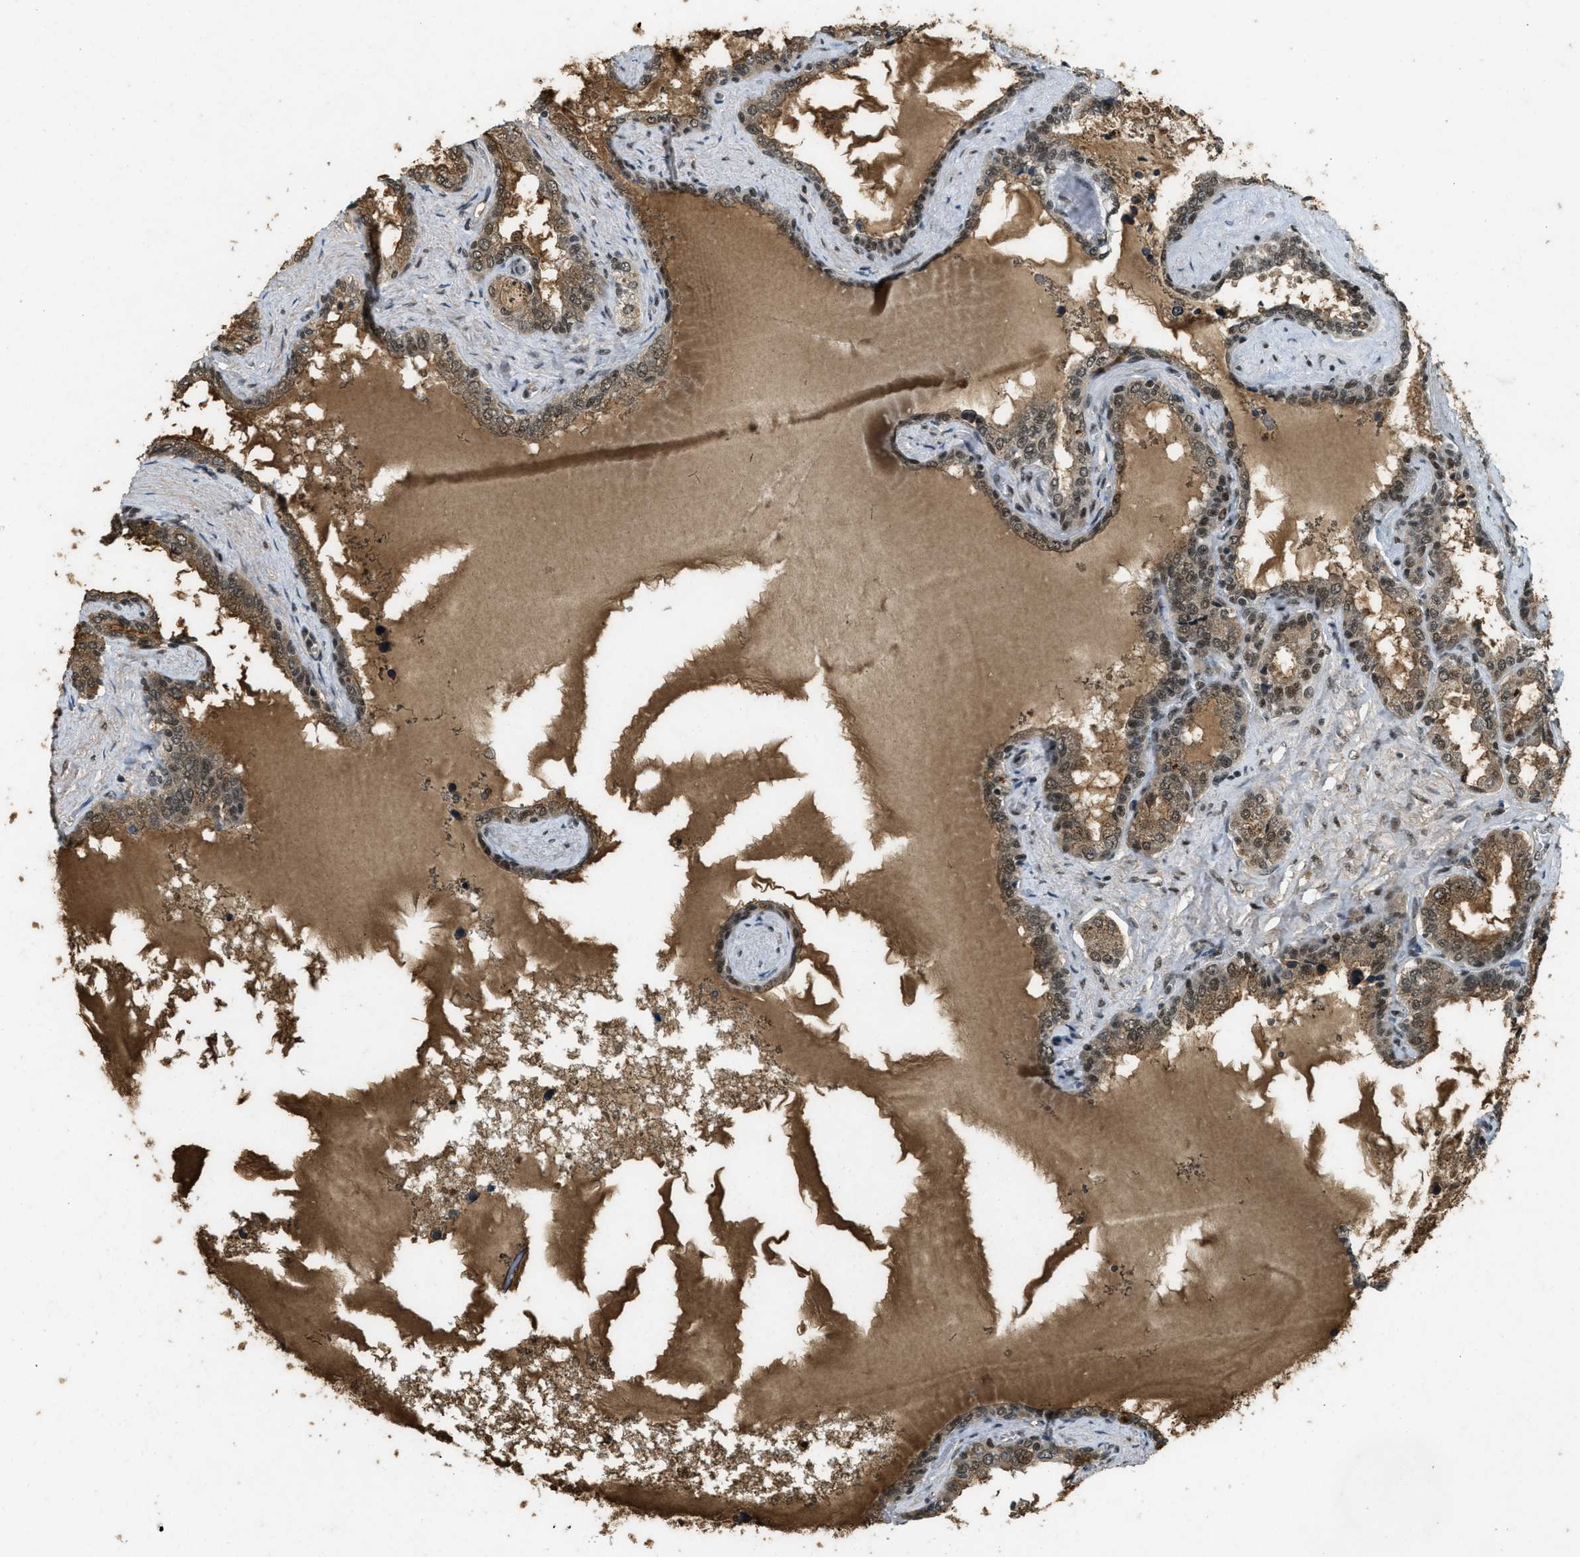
{"staining": {"intensity": "strong", "quantity": ">75%", "location": "cytoplasmic/membranous,nuclear"}, "tissue": "seminal vesicle", "cell_type": "Glandular cells", "image_type": "normal", "snomed": [{"axis": "morphology", "description": "Normal tissue, NOS"}, {"axis": "topography", "description": "Seminal veicle"}], "caption": "Protein staining exhibits strong cytoplasmic/membranous,nuclear expression in approximately >75% of glandular cells in benign seminal vesicle.", "gene": "ZNF148", "patient": {"sex": "male", "age": 46}}